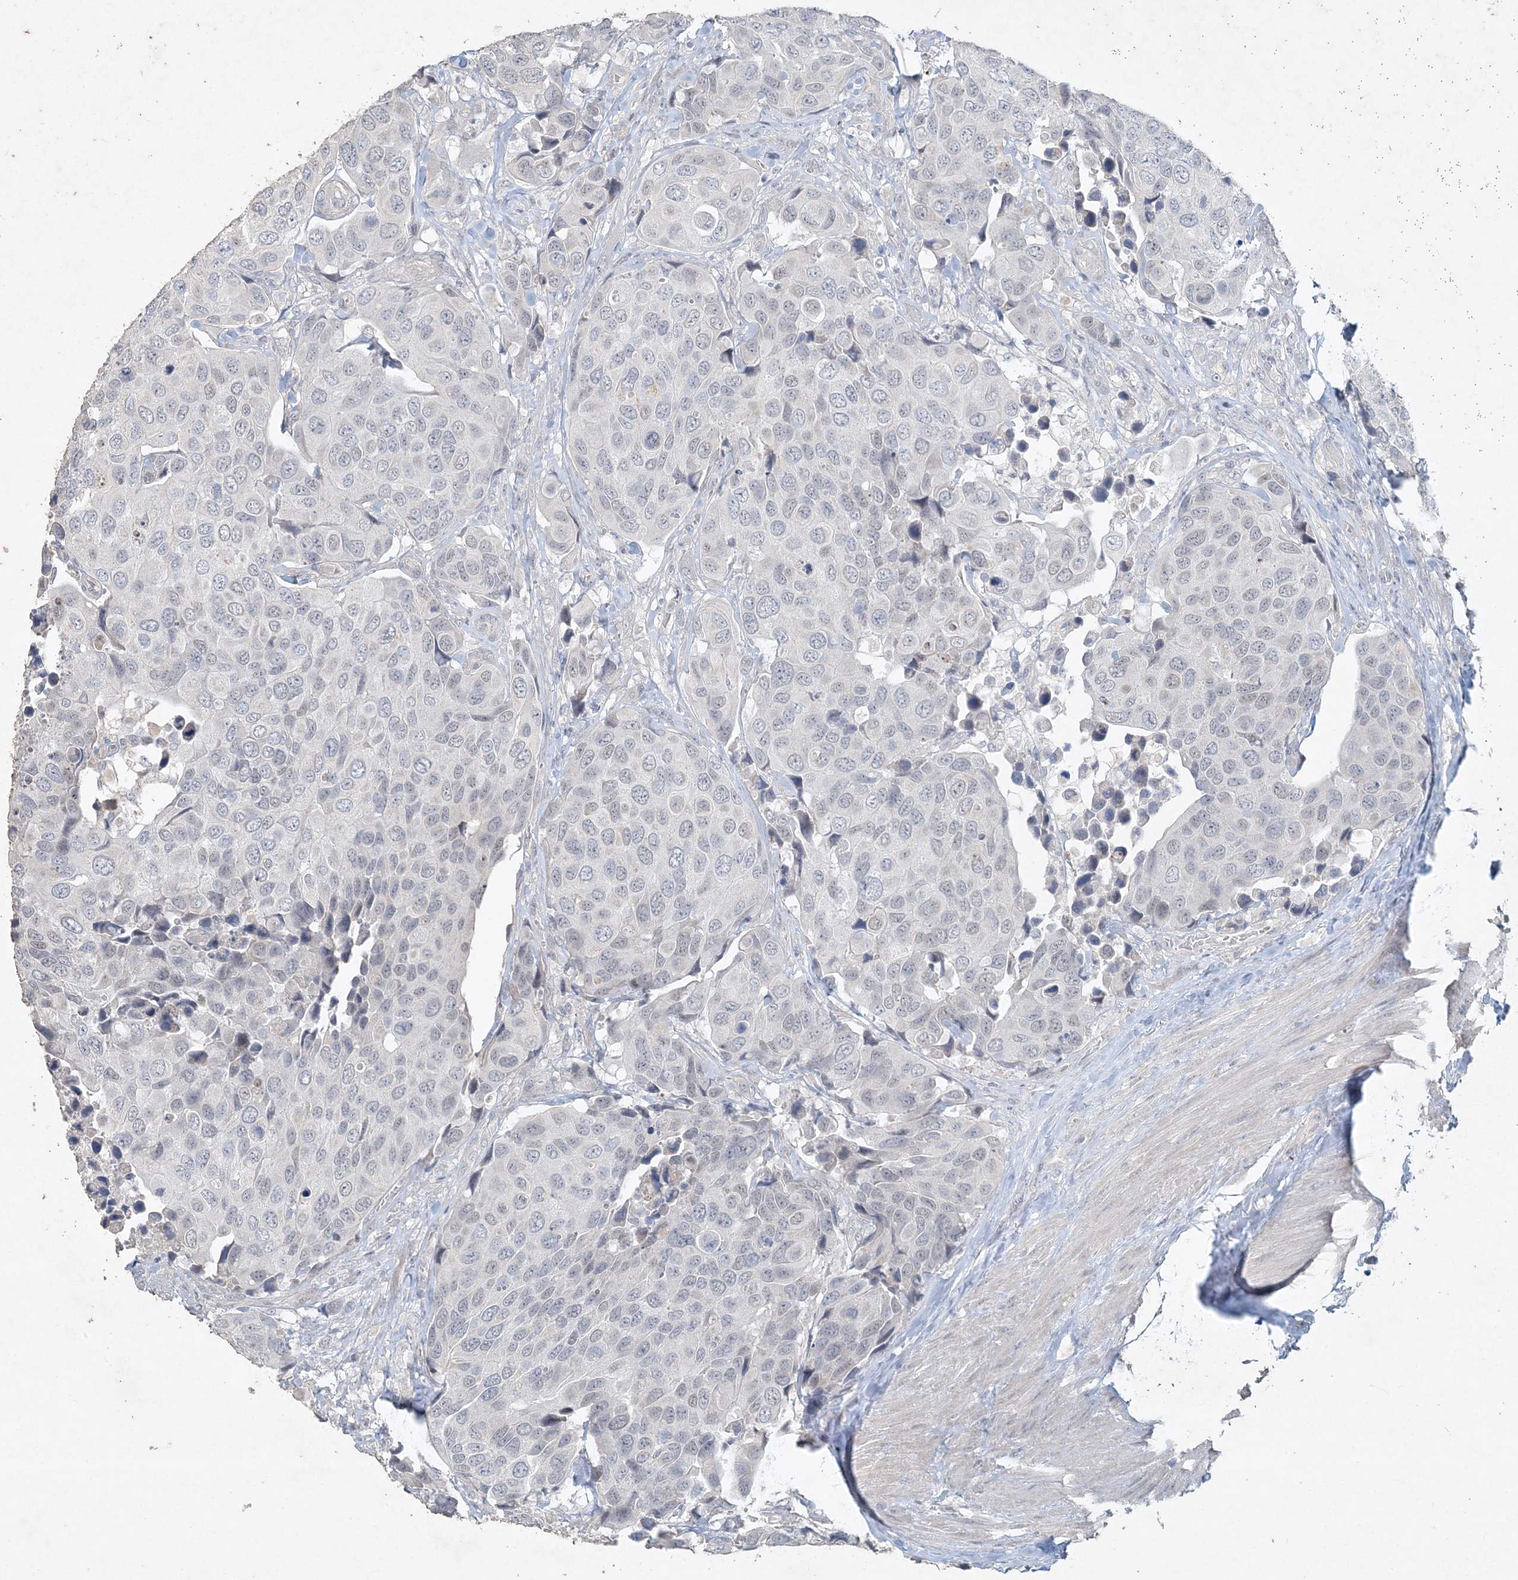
{"staining": {"intensity": "negative", "quantity": "none", "location": "none"}, "tissue": "urothelial cancer", "cell_type": "Tumor cells", "image_type": "cancer", "snomed": [{"axis": "morphology", "description": "Urothelial carcinoma, High grade"}, {"axis": "topography", "description": "Urinary bladder"}], "caption": "The immunohistochemistry micrograph has no significant staining in tumor cells of high-grade urothelial carcinoma tissue. (Immunohistochemistry (ihc), brightfield microscopy, high magnification).", "gene": "DNAH5", "patient": {"sex": "male", "age": 74}}